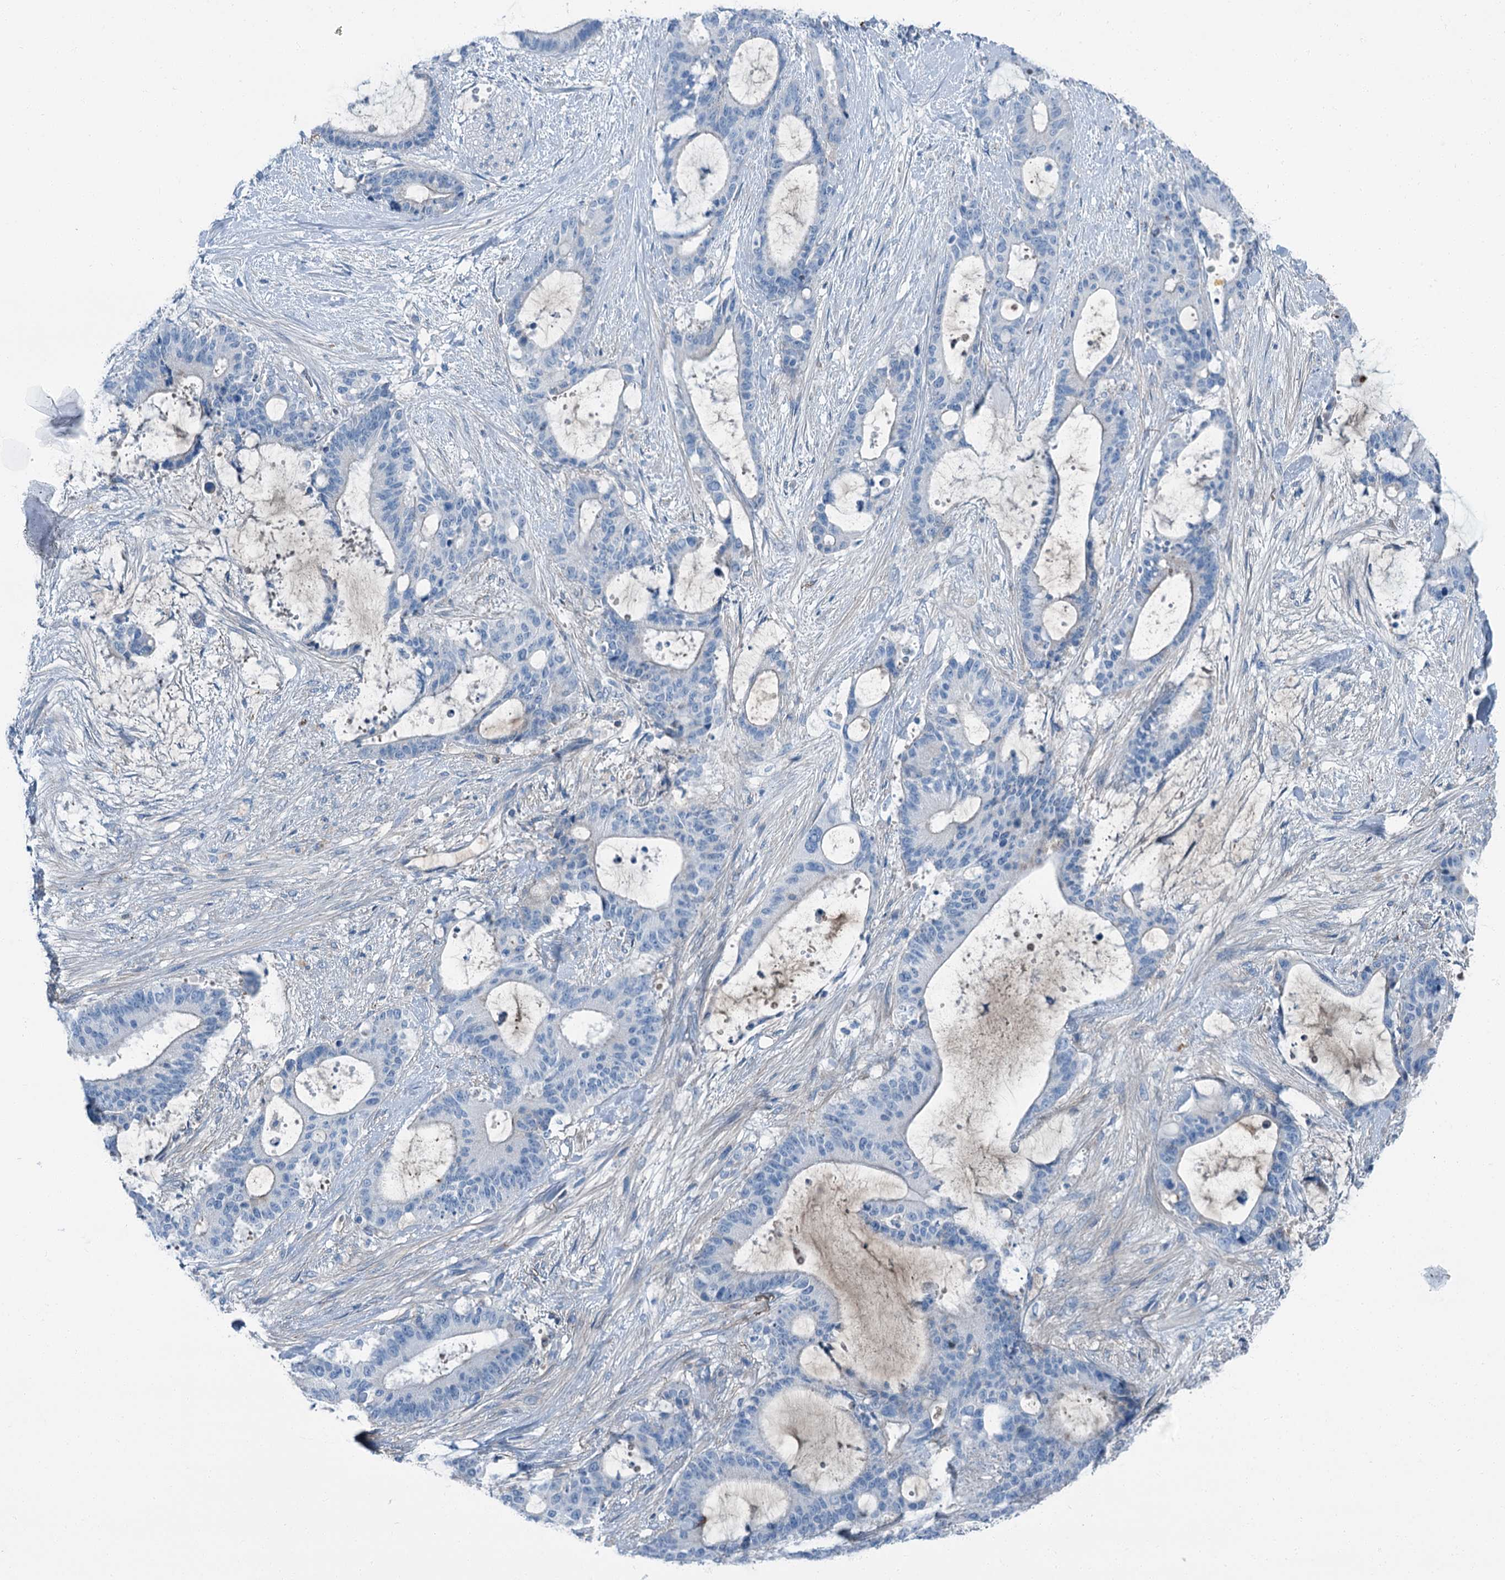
{"staining": {"intensity": "negative", "quantity": "none", "location": "none"}, "tissue": "liver cancer", "cell_type": "Tumor cells", "image_type": "cancer", "snomed": [{"axis": "morphology", "description": "Normal tissue, NOS"}, {"axis": "morphology", "description": "Cholangiocarcinoma"}, {"axis": "topography", "description": "Liver"}, {"axis": "topography", "description": "Peripheral nerve tissue"}], "caption": "Tumor cells show no significant positivity in cholangiocarcinoma (liver). (Stains: DAB immunohistochemistry (IHC) with hematoxylin counter stain, Microscopy: brightfield microscopy at high magnification).", "gene": "AXL", "patient": {"sex": "female", "age": 73}}